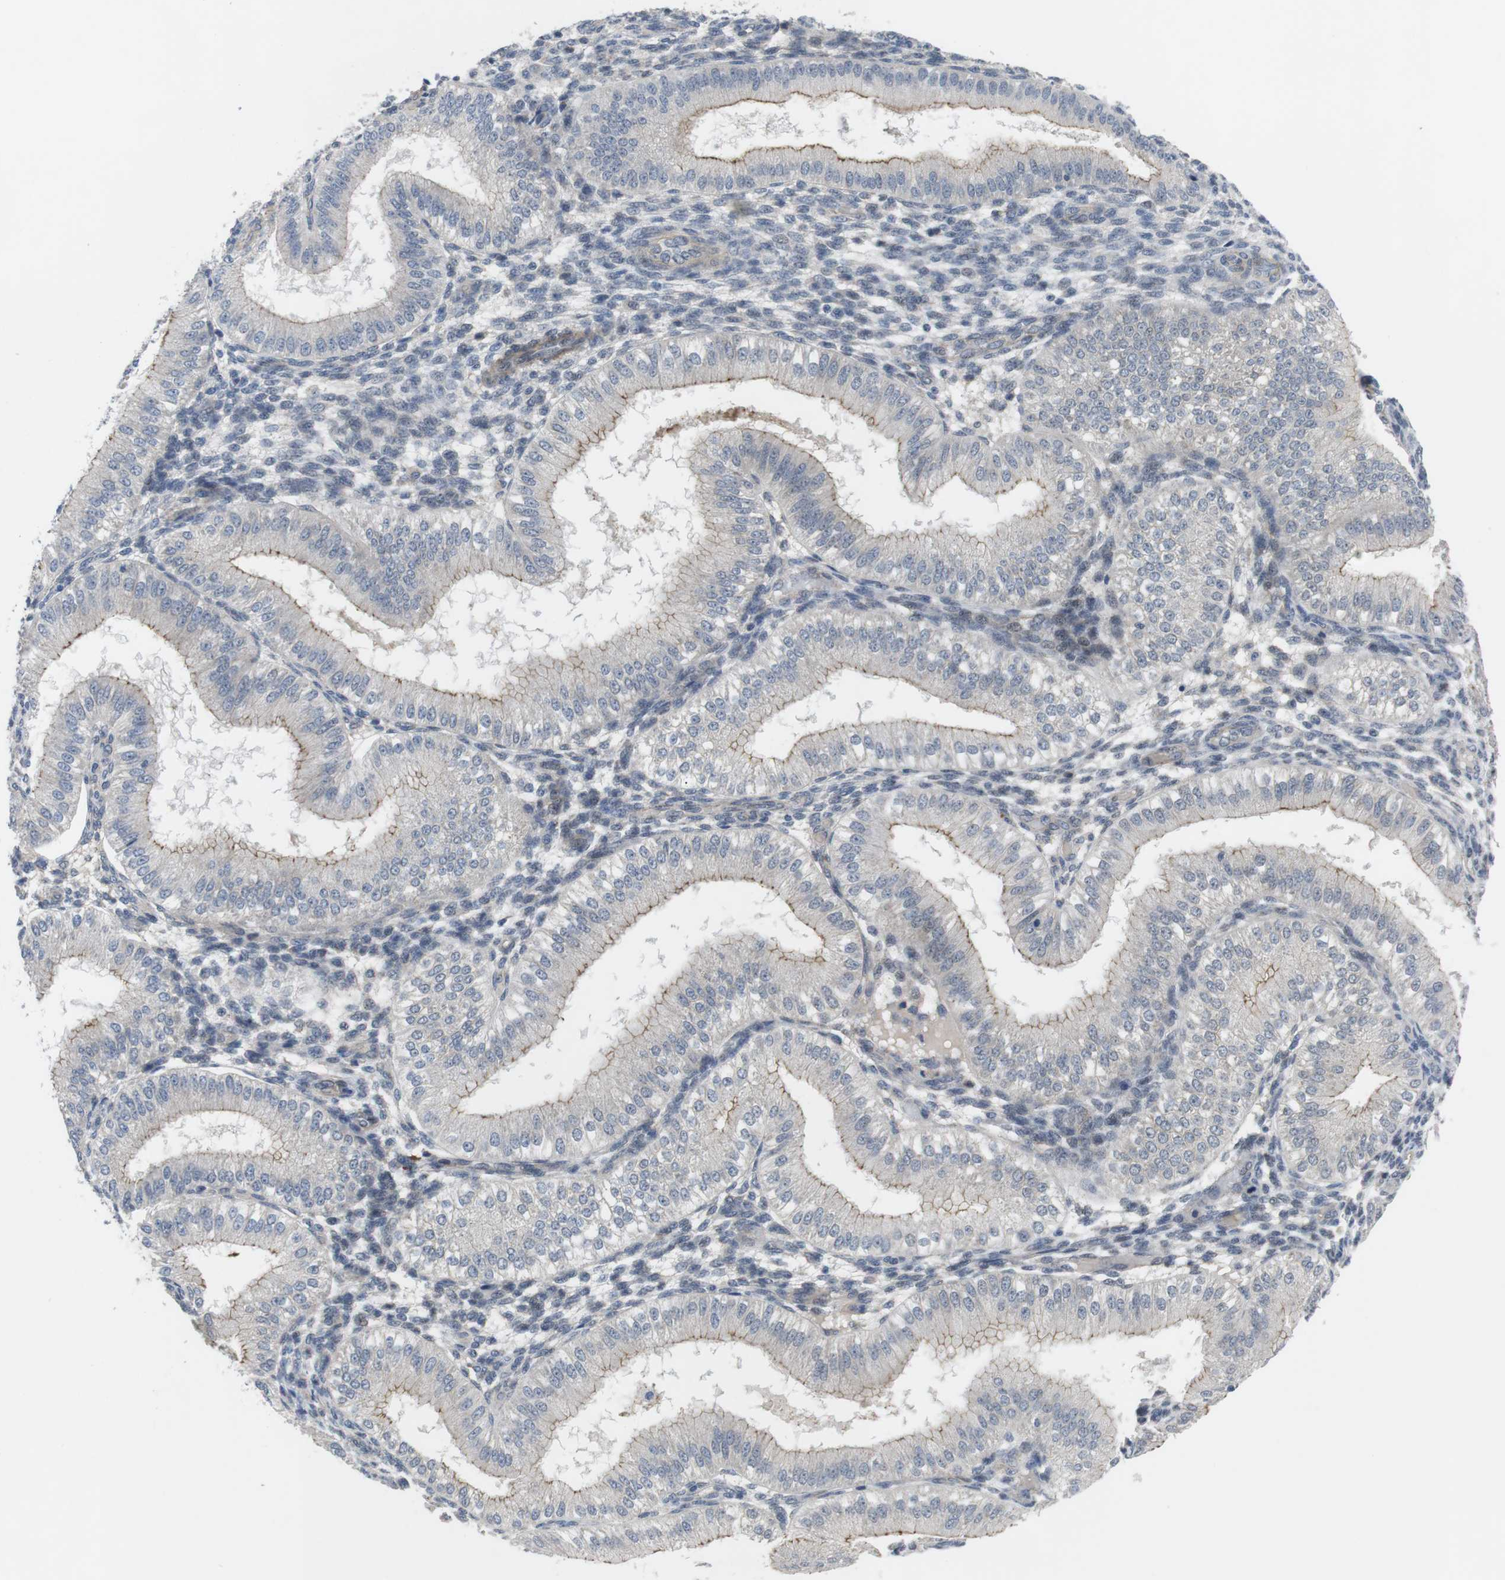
{"staining": {"intensity": "negative", "quantity": "none", "location": "none"}, "tissue": "endometrium", "cell_type": "Cells in endometrial stroma", "image_type": "normal", "snomed": [{"axis": "morphology", "description": "Normal tissue, NOS"}, {"axis": "topography", "description": "Endometrium"}], "caption": "Immunohistochemistry image of unremarkable endometrium stained for a protein (brown), which reveals no staining in cells in endometrial stroma. (Immunohistochemistry, brightfield microscopy, high magnification).", "gene": "NECTIN1", "patient": {"sex": "female", "age": 39}}